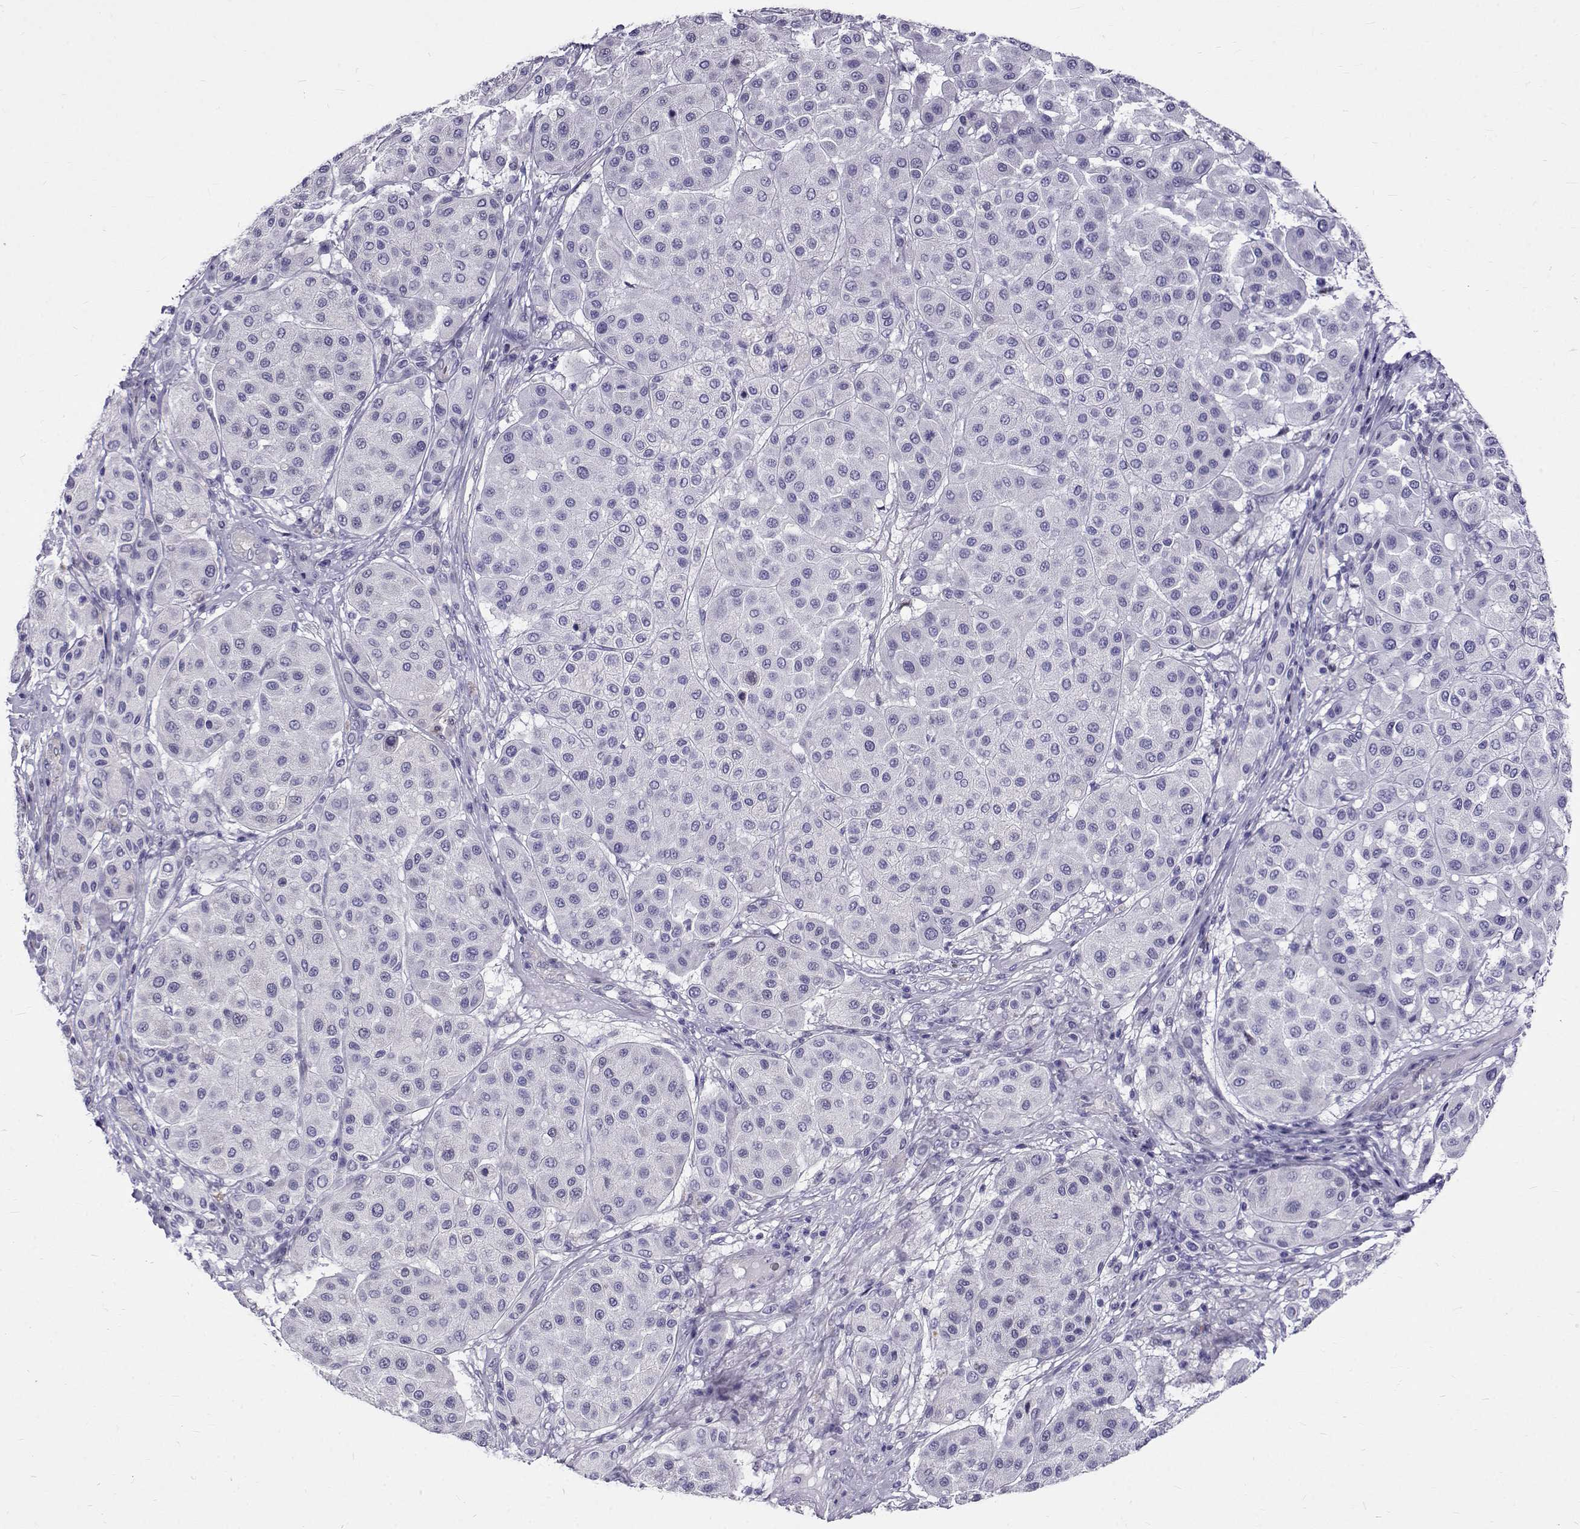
{"staining": {"intensity": "negative", "quantity": "none", "location": "none"}, "tissue": "melanoma", "cell_type": "Tumor cells", "image_type": "cancer", "snomed": [{"axis": "morphology", "description": "Malignant melanoma, Metastatic site"}, {"axis": "topography", "description": "Smooth muscle"}], "caption": "Tumor cells are negative for brown protein staining in malignant melanoma (metastatic site).", "gene": "IGSF1", "patient": {"sex": "male", "age": 41}}